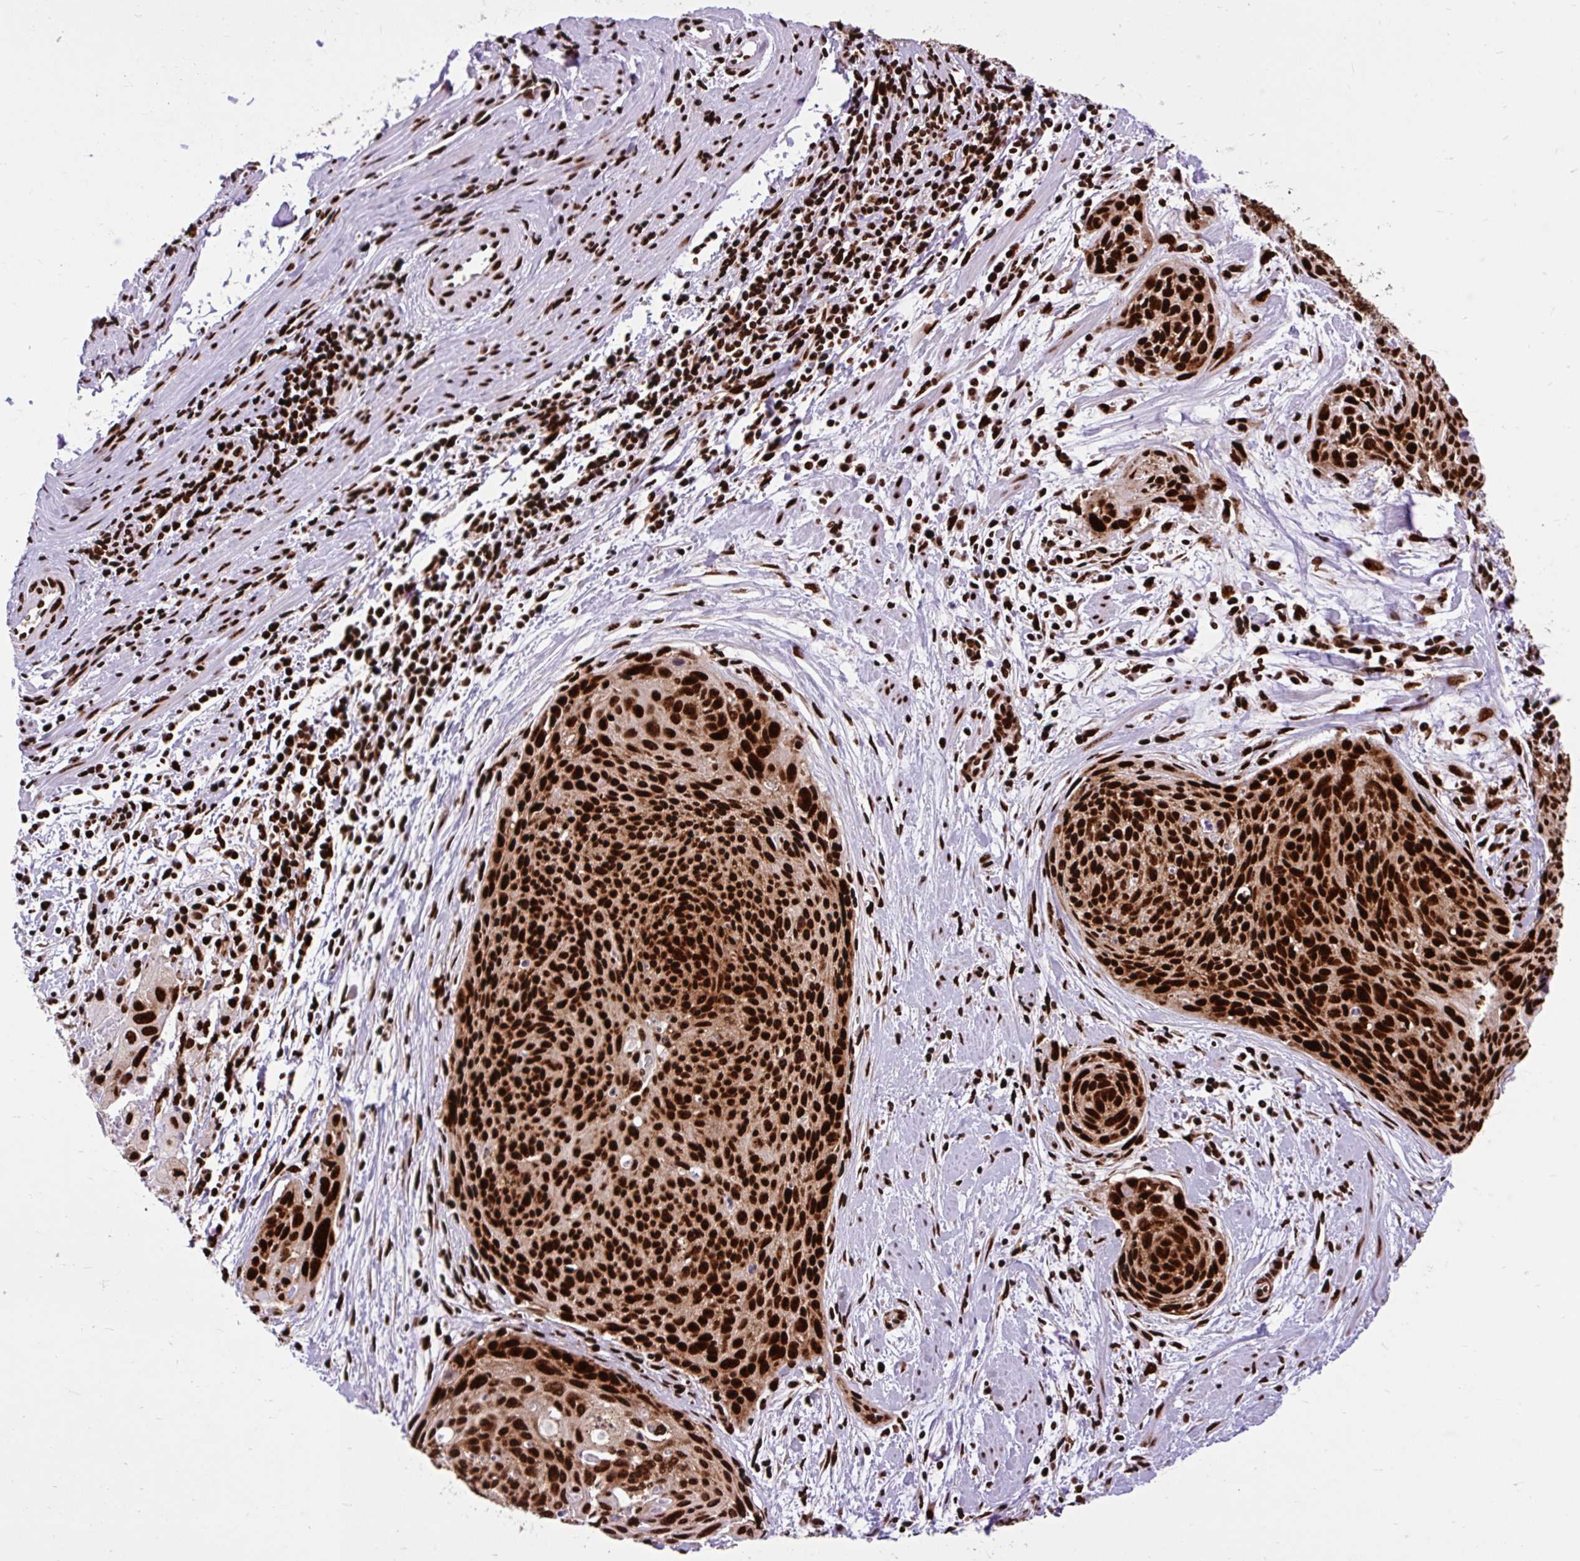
{"staining": {"intensity": "strong", "quantity": ">75%", "location": "nuclear"}, "tissue": "cervical cancer", "cell_type": "Tumor cells", "image_type": "cancer", "snomed": [{"axis": "morphology", "description": "Squamous cell carcinoma, NOS"}, {"axis": "topography", "description": "Cervix"}], "caption": "The photomicrograph shows a brown stain indicating the presence of a protein in the nuclear of tumor cells in cervical squamous cell carcinoma. (DAB IHC with brightfield microscopy, high magnification).", "gene": "FUS", "patient": {"sex": "female", "age": 55}}